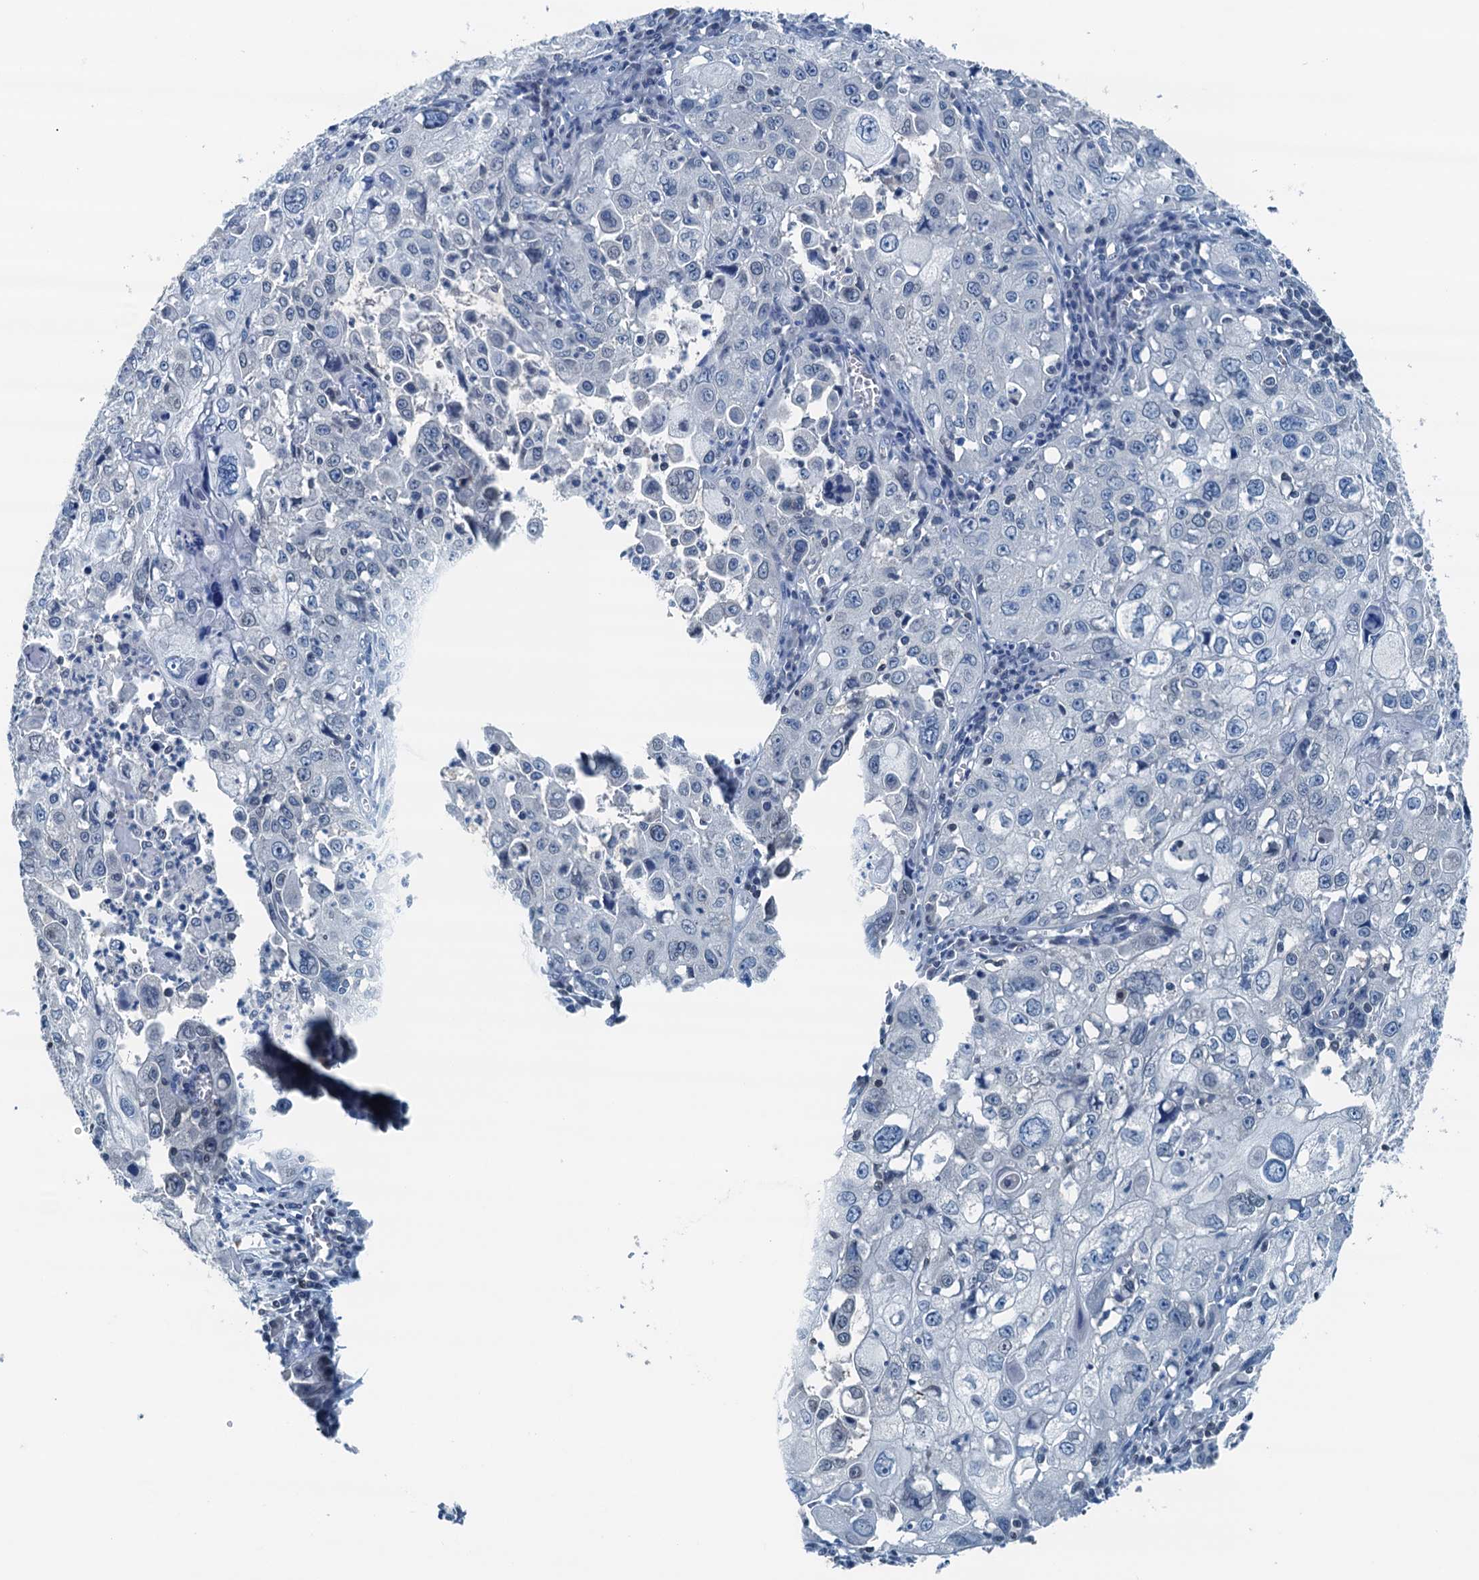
{"staining": {"intensity": "negative", "quantity": "none", "location": "none"}, "tissue": "cervical cancer", "cell_type": "Tumor cells", "image_type": "cancer", "snomed": [{"axis": "morphology", "description": "Squamous cell carcinoma, NOS"}, {"axis": "topography", "description": "Cervix"}], "caption": "High magnification brightfield microscopy of cervical cancer stained with DAB (3,3'-diaminobenzidine) (brown) and counterstained with hematoxylin (blue): tumor cells show no significant staining.", "gene": "C11orf54", "patient": {"sex": "female", "age": 42}}